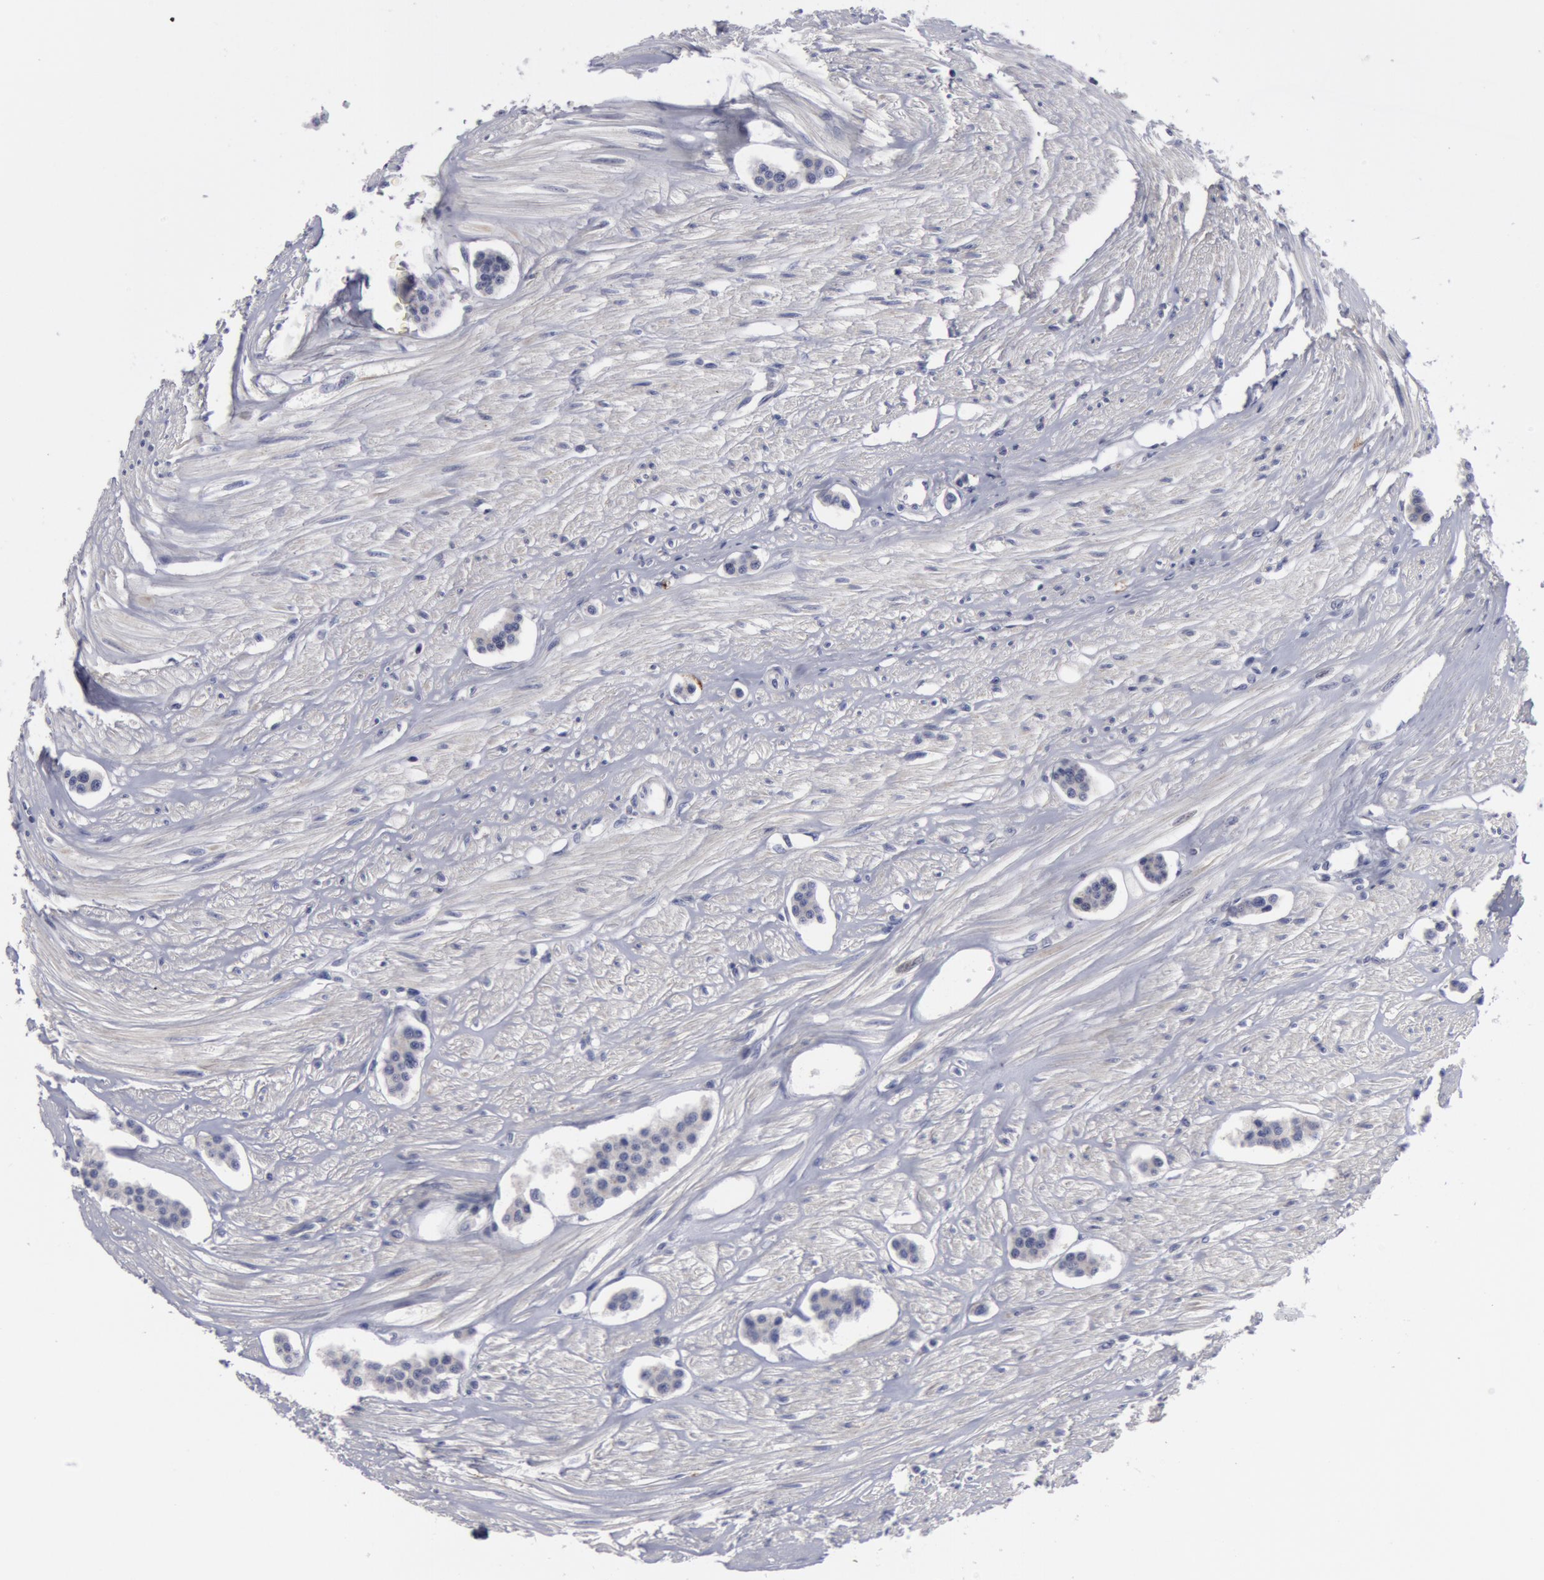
{"staining": {"intensity": "negative", "quantity": "none", "location": "none"}, "tissue": "carcinoid", "cell_type": "Tumor cells", "image_type": "cancer", "snomed": [{"axis": "morphology", "description": "Carcinoid, malignant, NOS"}, {"axis": "topography", "description": "Small intestine"}], "caption": "High power microscopy micrograph of an IHC histopathology image of malignant carcinoid, revealing no significant staining in tumor cells.", "gene": "NLGN4X", "patient": {"sex": "male", "age": 60}}